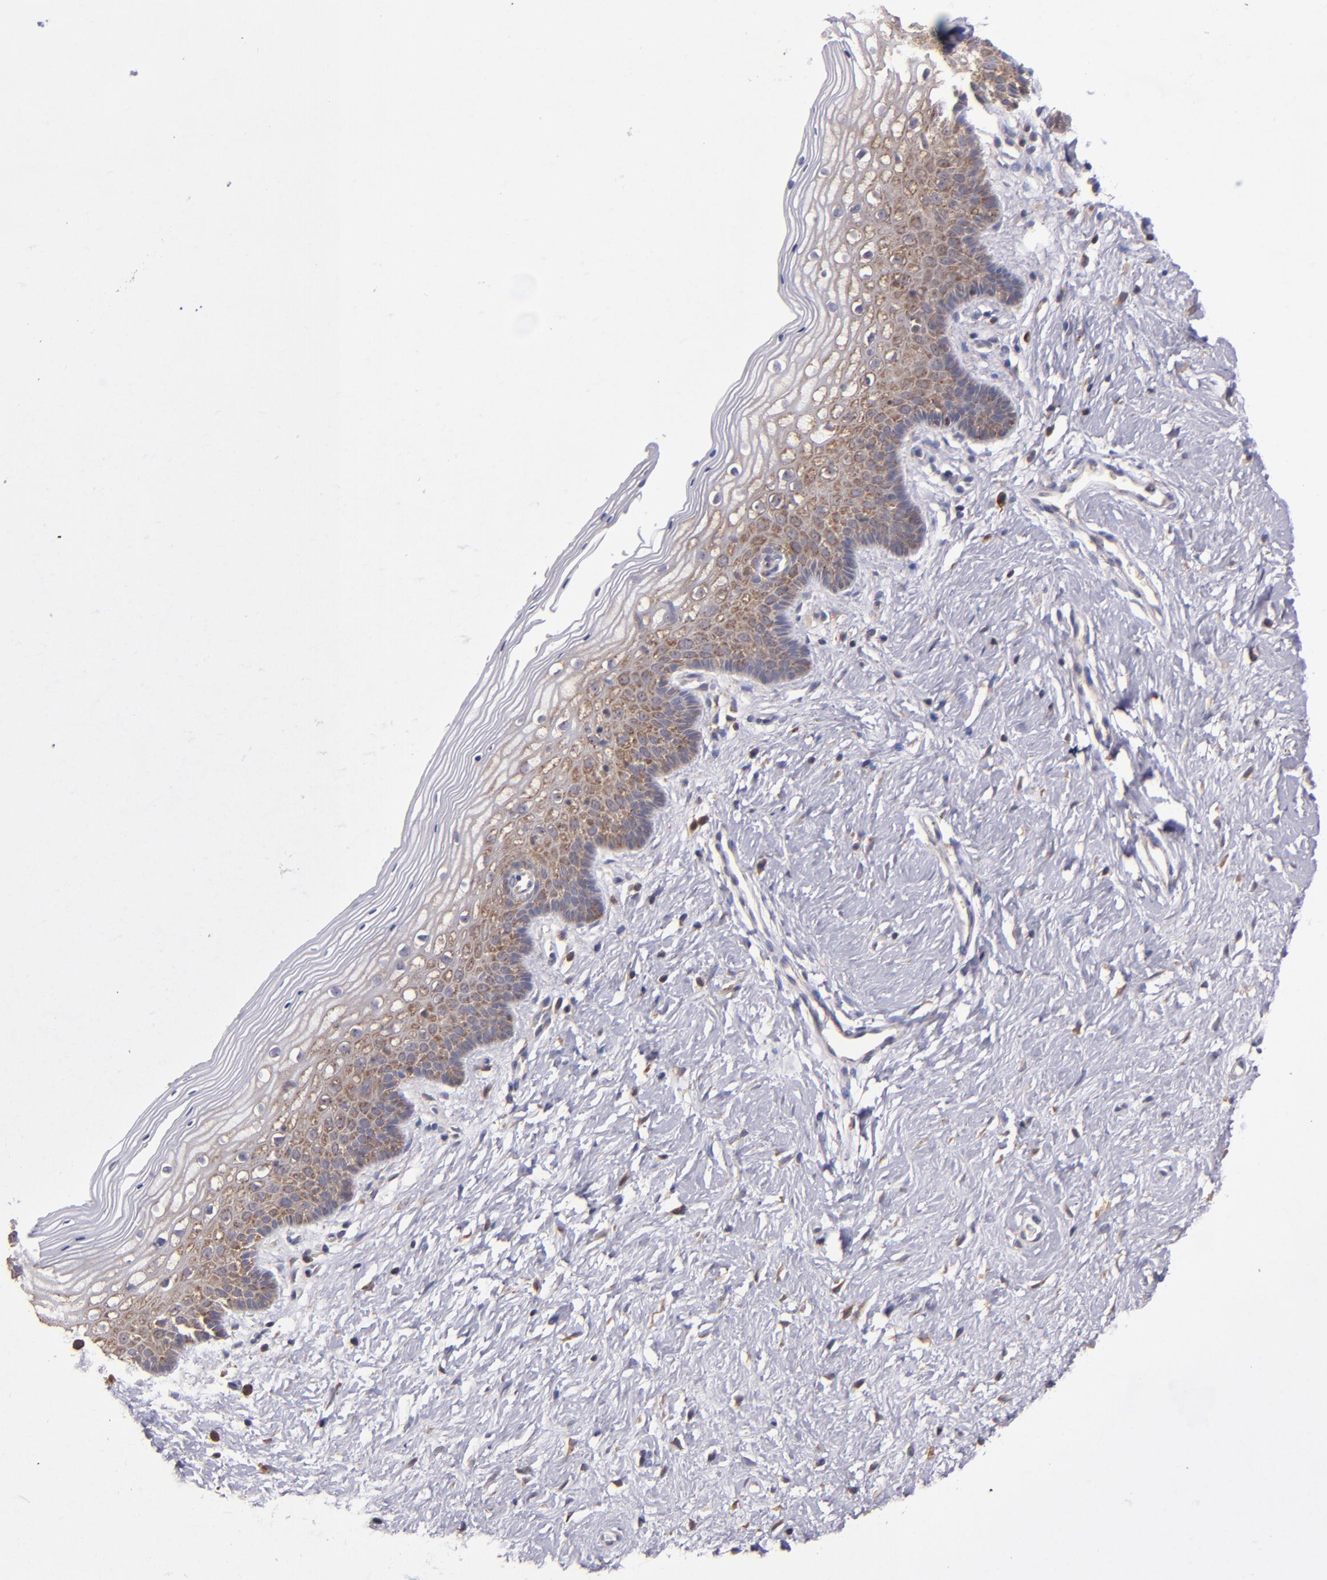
{"staining": {"intensity": "moderate", "quantity": "25%-75%", "location": "cytoplasmic/membranous"}, "tissue": "vagina", "cell_type": "Squamous epithelial cells", "image_type": "normal", "snomed": [{"axis": "morphology", "description": "Normal tissue, NOS"}, {"axis": "topography", "description": "Vagina"}], "caption": "Vagina stained with immunohistochemistry (IHC) reveals moderate cytoplasmic/membranous positivity in approximately 25%-75% of squamous epithelial cells. (DAB IHC, brown staining for protein, blue staining for nuclei).", "gene": "EIF4ENIF1", "patient": {"sex": "female", "age": 46}}